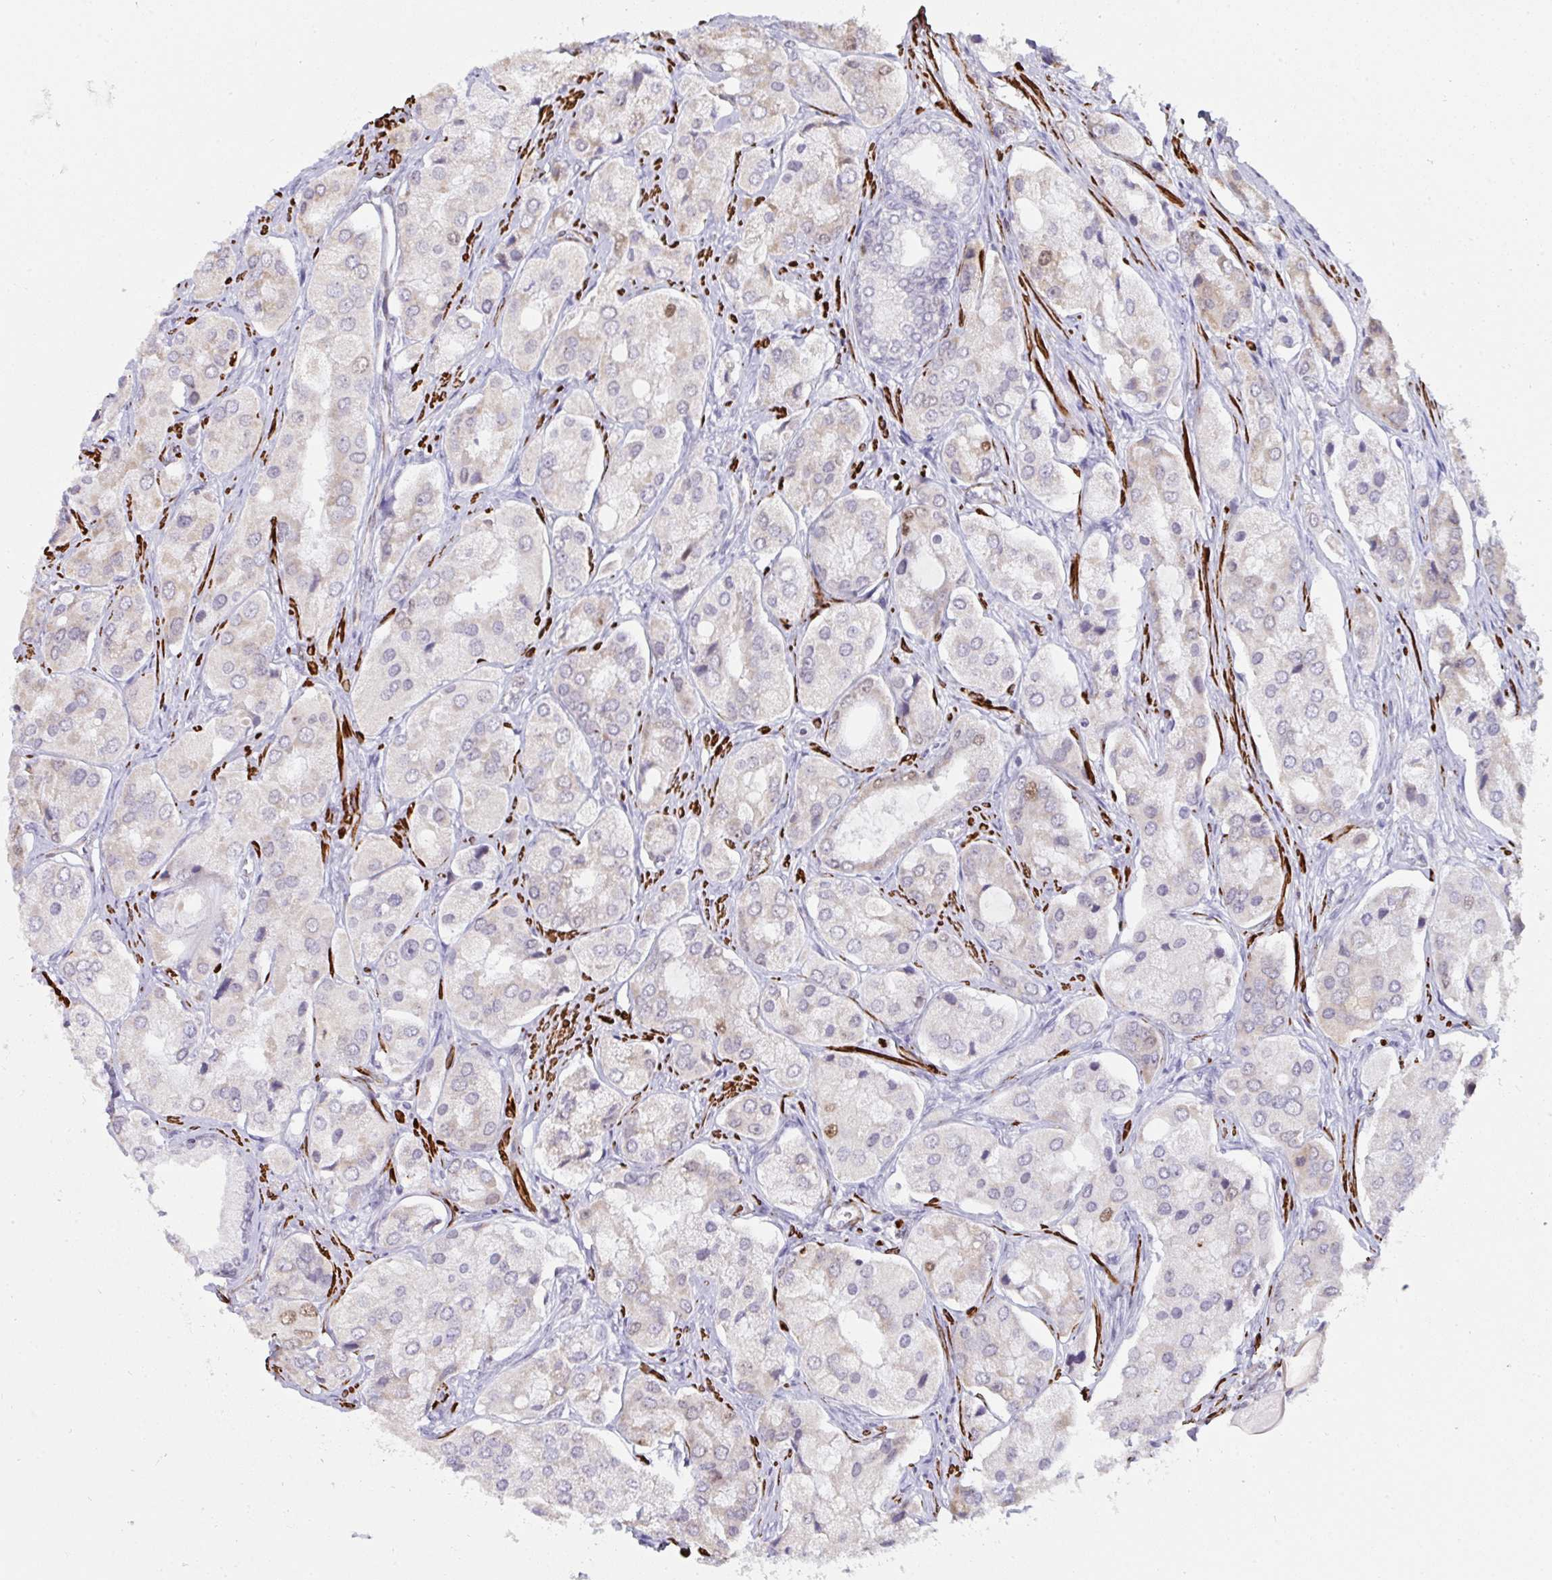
{"staining": {"intensity": "moderate", "quantity": "<25%", "location": "nuclear"}, "tissue": "prostate cancer", "cell_type": "Tumor cells", "image_type": "cancer", "snomed": [{"axis": "morphology", "description": "Adenocarcinoma, Low grade"}, {"axis": "topography", "description": "Prostate"}], "caption": "A histopathology image of human prostate adenocarcinoma (low-grade) stained for a protein demonstrates moderate nuclear brown staining in tumor cells.", "gene": "GINS2", "patient": {"sex": "male", "age": 69}}